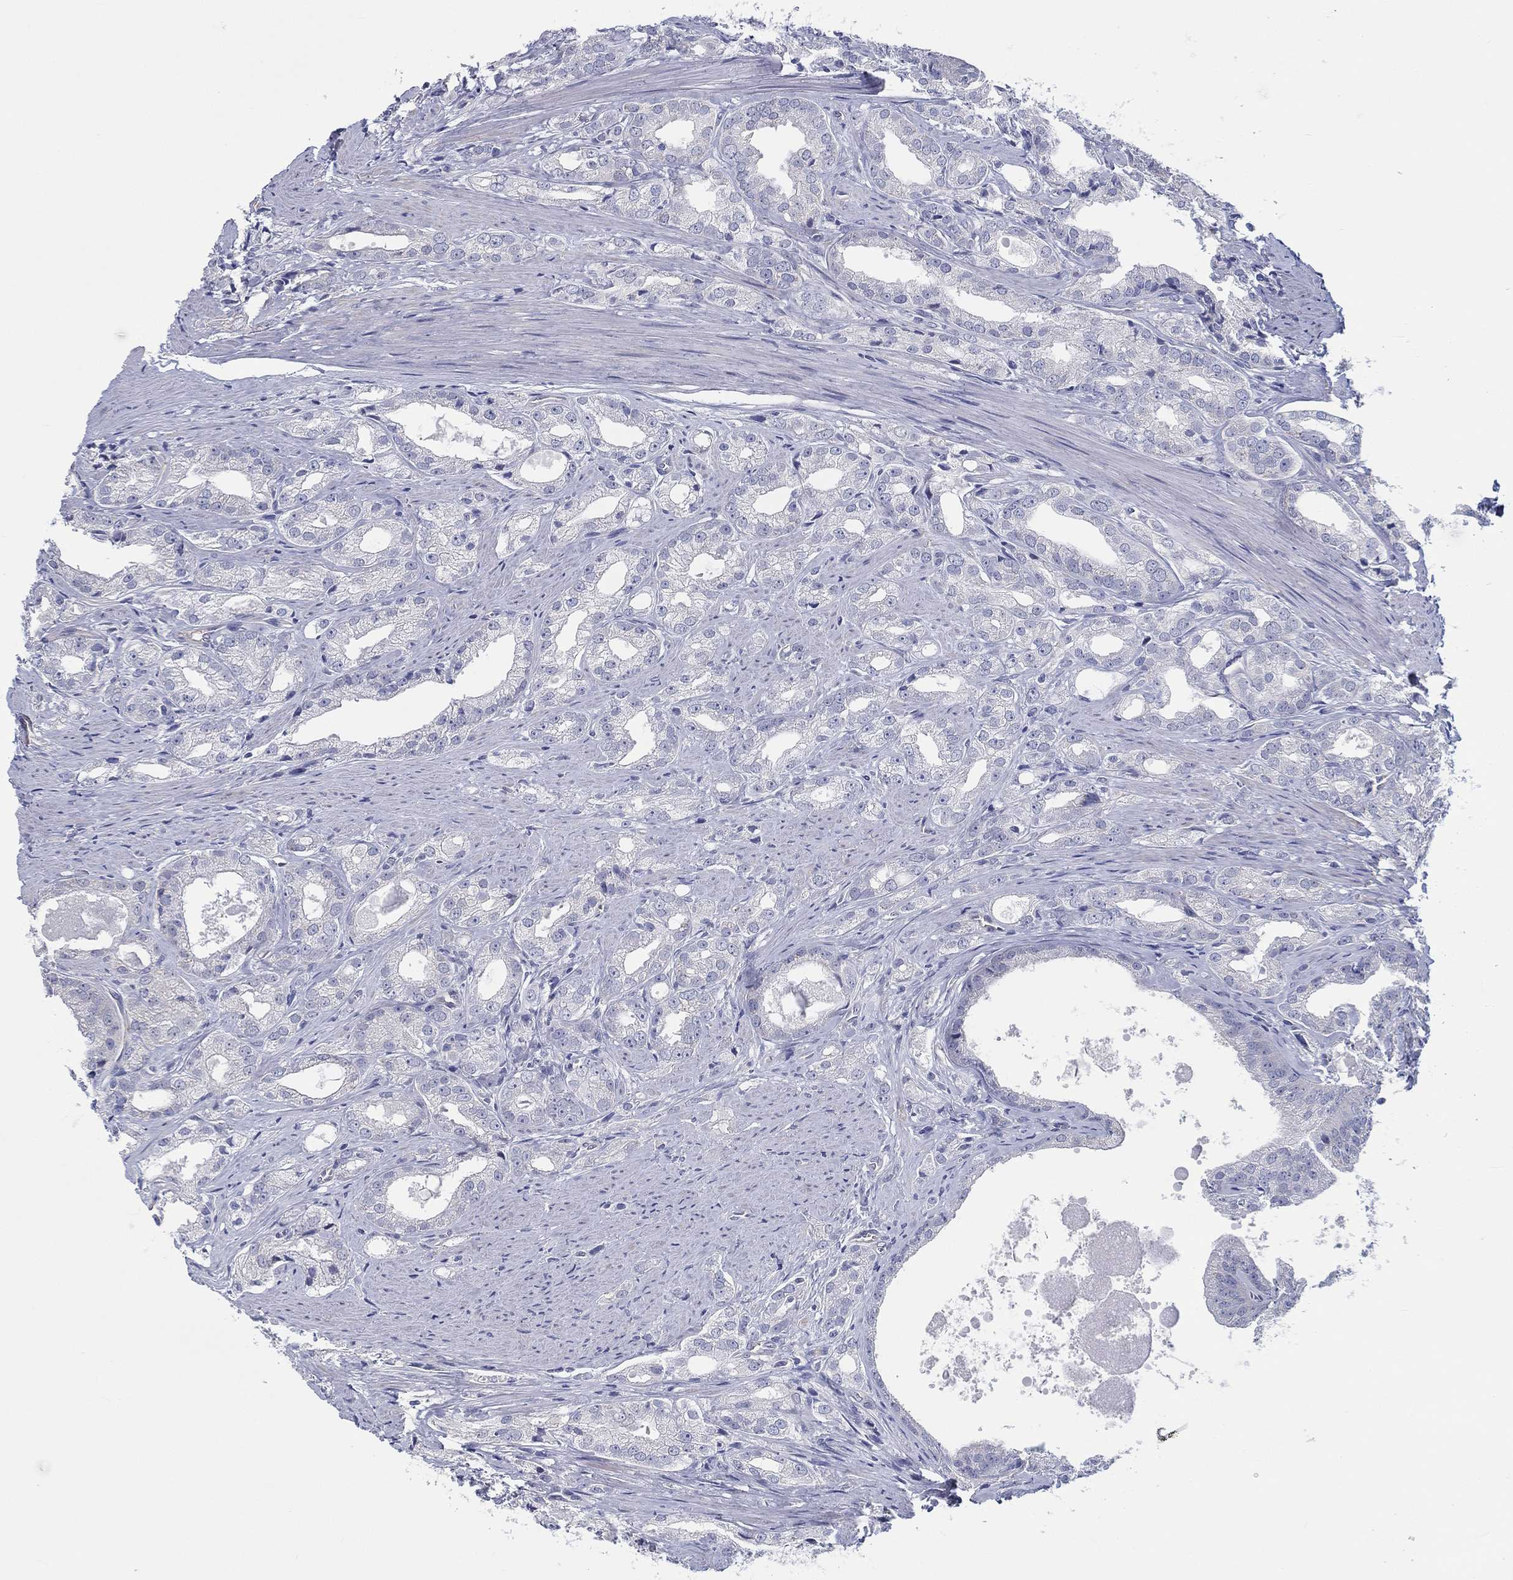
{"staining": {"intensity": "negative", "quantity": "none", "location": "none"}, "tissue": "prostate cancer", "cell_type": "Tumor cells", "image_type": "cancer", "snomed": [{"axis": "morphology", "description": "Adenocarcinoma, NOS"}, {"axis": "morphology", "description": "Adenocarcinoma, High grade"}, {"axis": "topography", "description": "Prostate"}], "caption": "Human prostate adenocarcinoma stained for a protein using immunohistochemistry (IHC) shows no staining in tumor cells.", "gene": "CRYGD", "patient": {"sex": "male", "age": 70}}